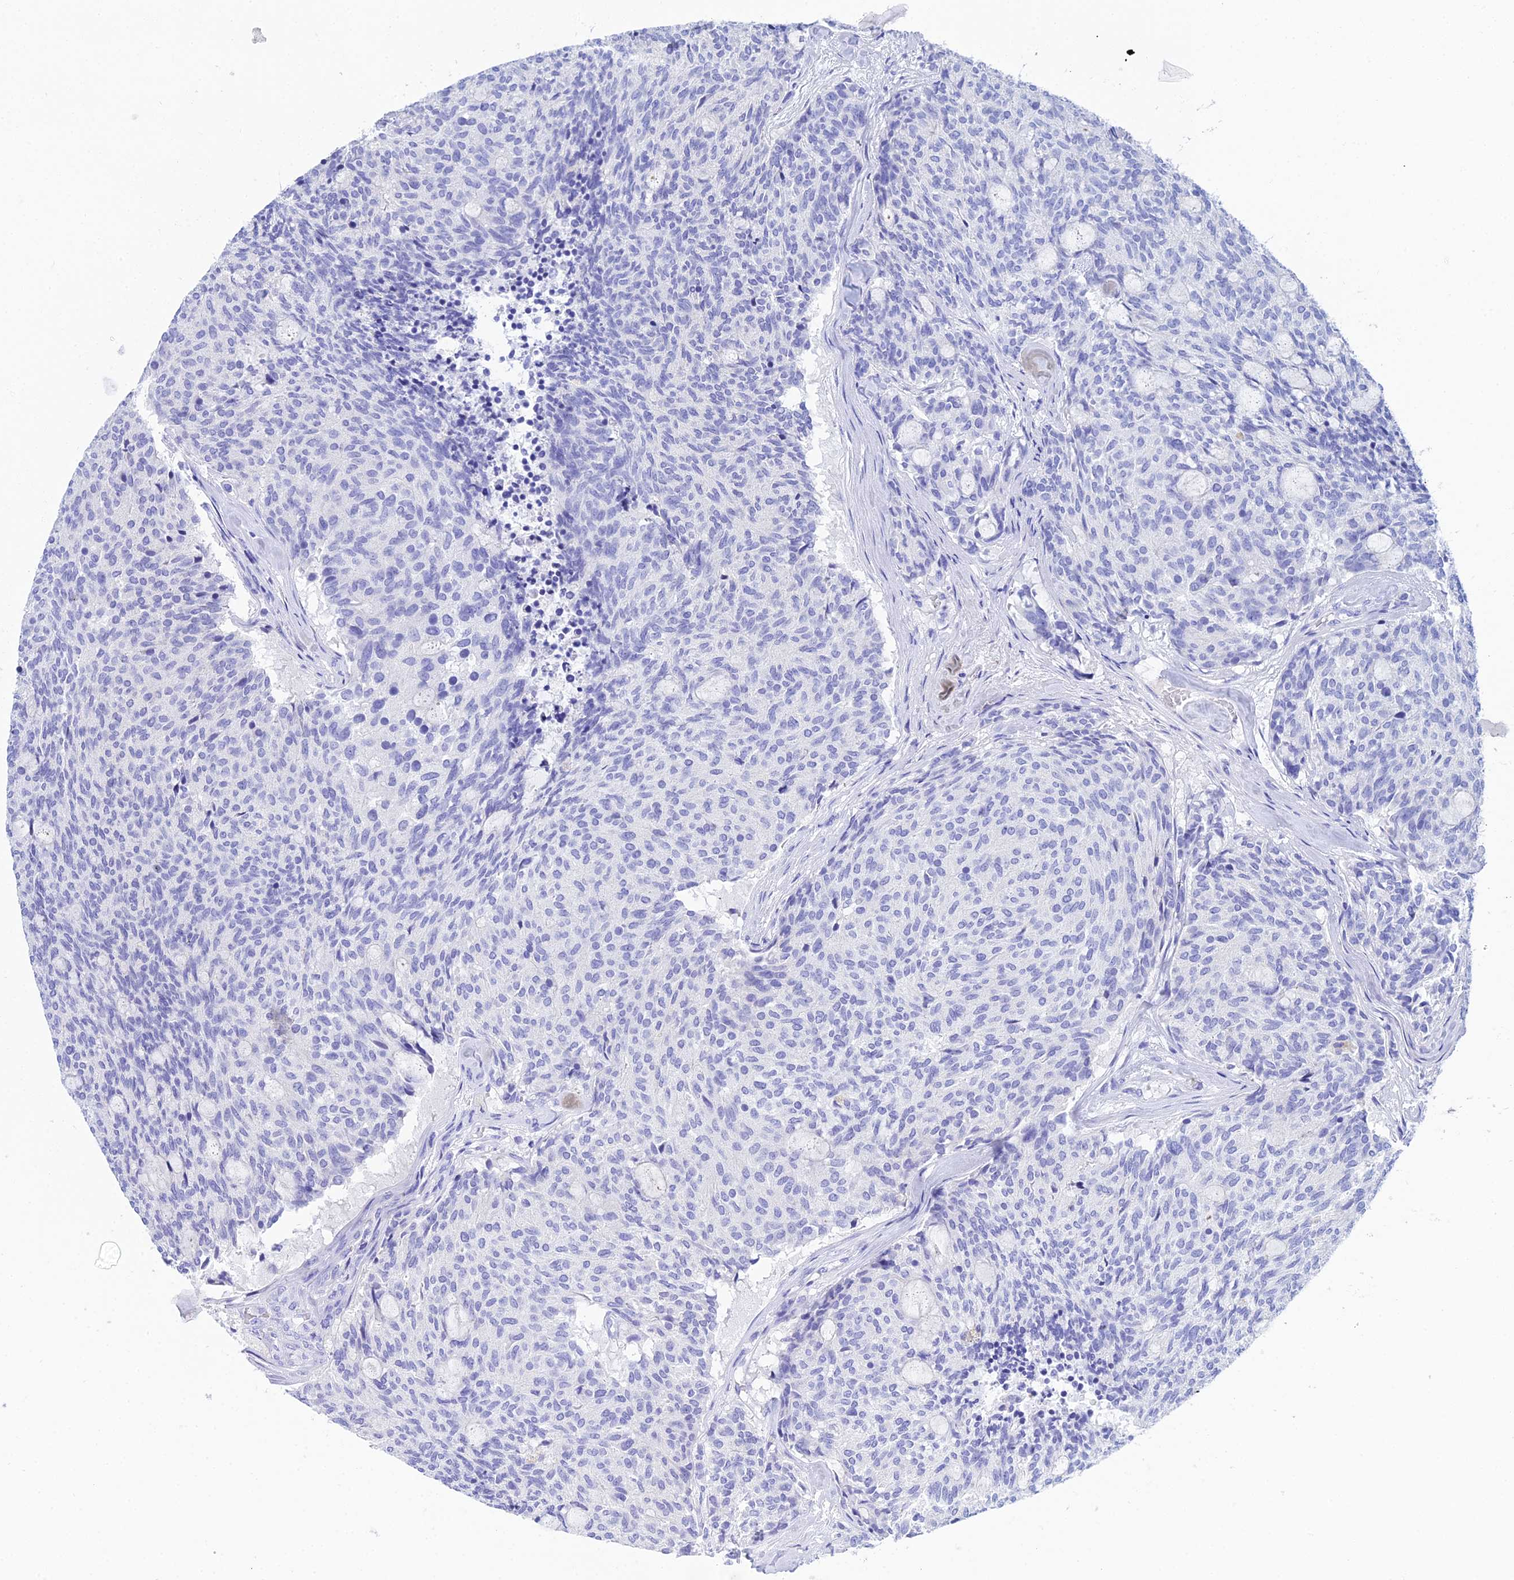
{"staining": {"intensity": "negative", "quantity": "none", "location": "none"}, "tissue": "carcinoid", "cell_type": "Tumor cells", "image_type": "cancer", "snomed": [{"axis": "morphology", "description": "Carcinoid, malignant, NOS"}, {"axis": "topography", "description": "Pancreas"}], "caption": "Tumor cells are negative for brown protein staining in carcinoid (malignant).", "gene": "REG1A", "patient": {"sex": "female", "age": 54}}